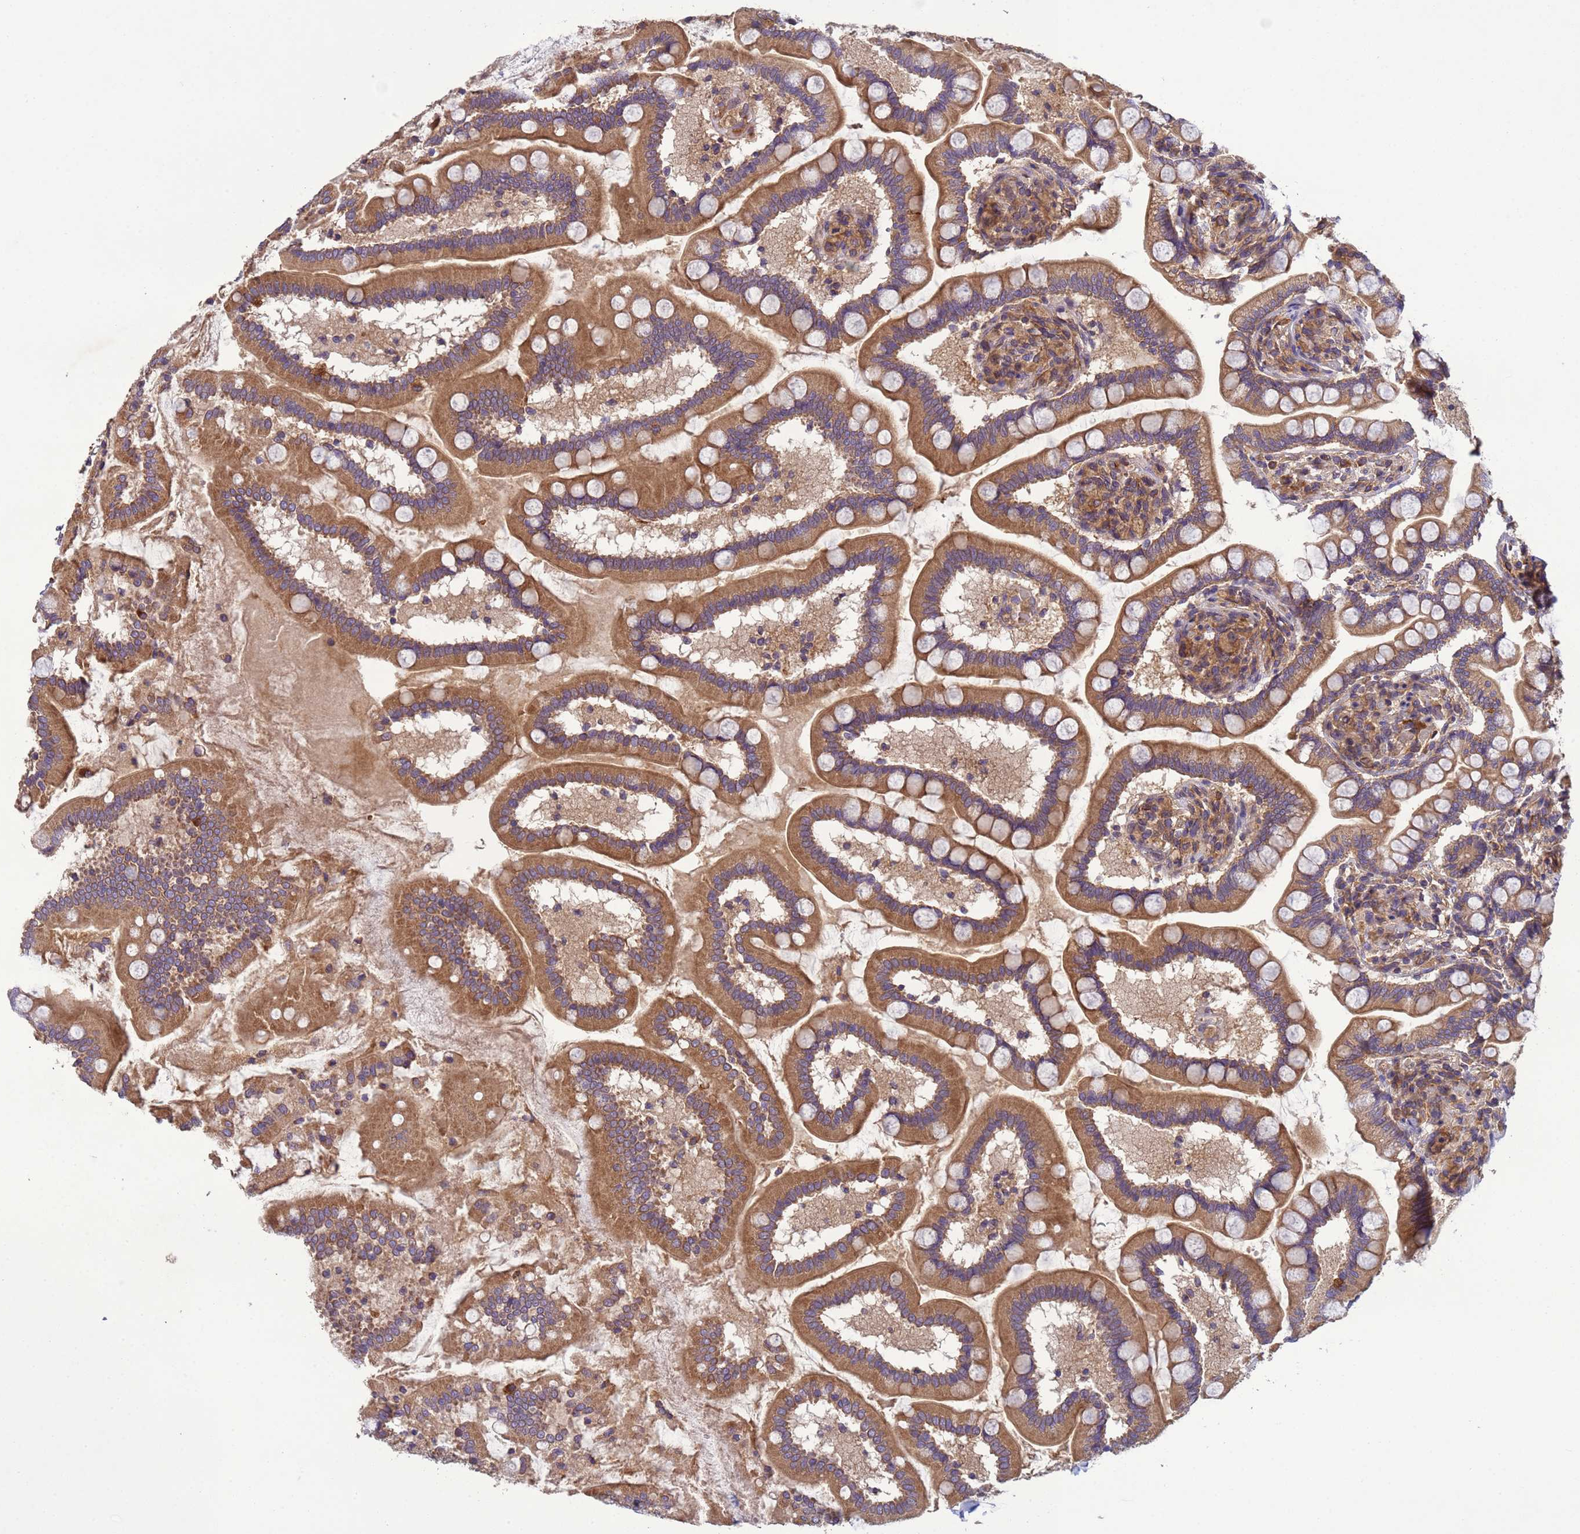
{"staining": {"intensity": "moderate", "quantity": ">75%", "location": "cytoplasmic/membranous"}, "tissue": "small intestine", "cell_type": "Glandular cells", "image_type": "normal", "snomed": [{"axis": "morphology", "description": "Normal tissue, NOS"}, {"axis": "topography", "description": "Small intestine"}], "caption": "Small intestine stained with DAB immunohistochemistry displays medium levels of moderate cytoplasmic/membranous staining in about >75% of glandular cells. Using DAB (brown) and hematoxylin (blue) stains, captured at high magnification using brightfield microscopy.", "gene": "RAB10", "patient": {"sex": "female", "age": 64}}